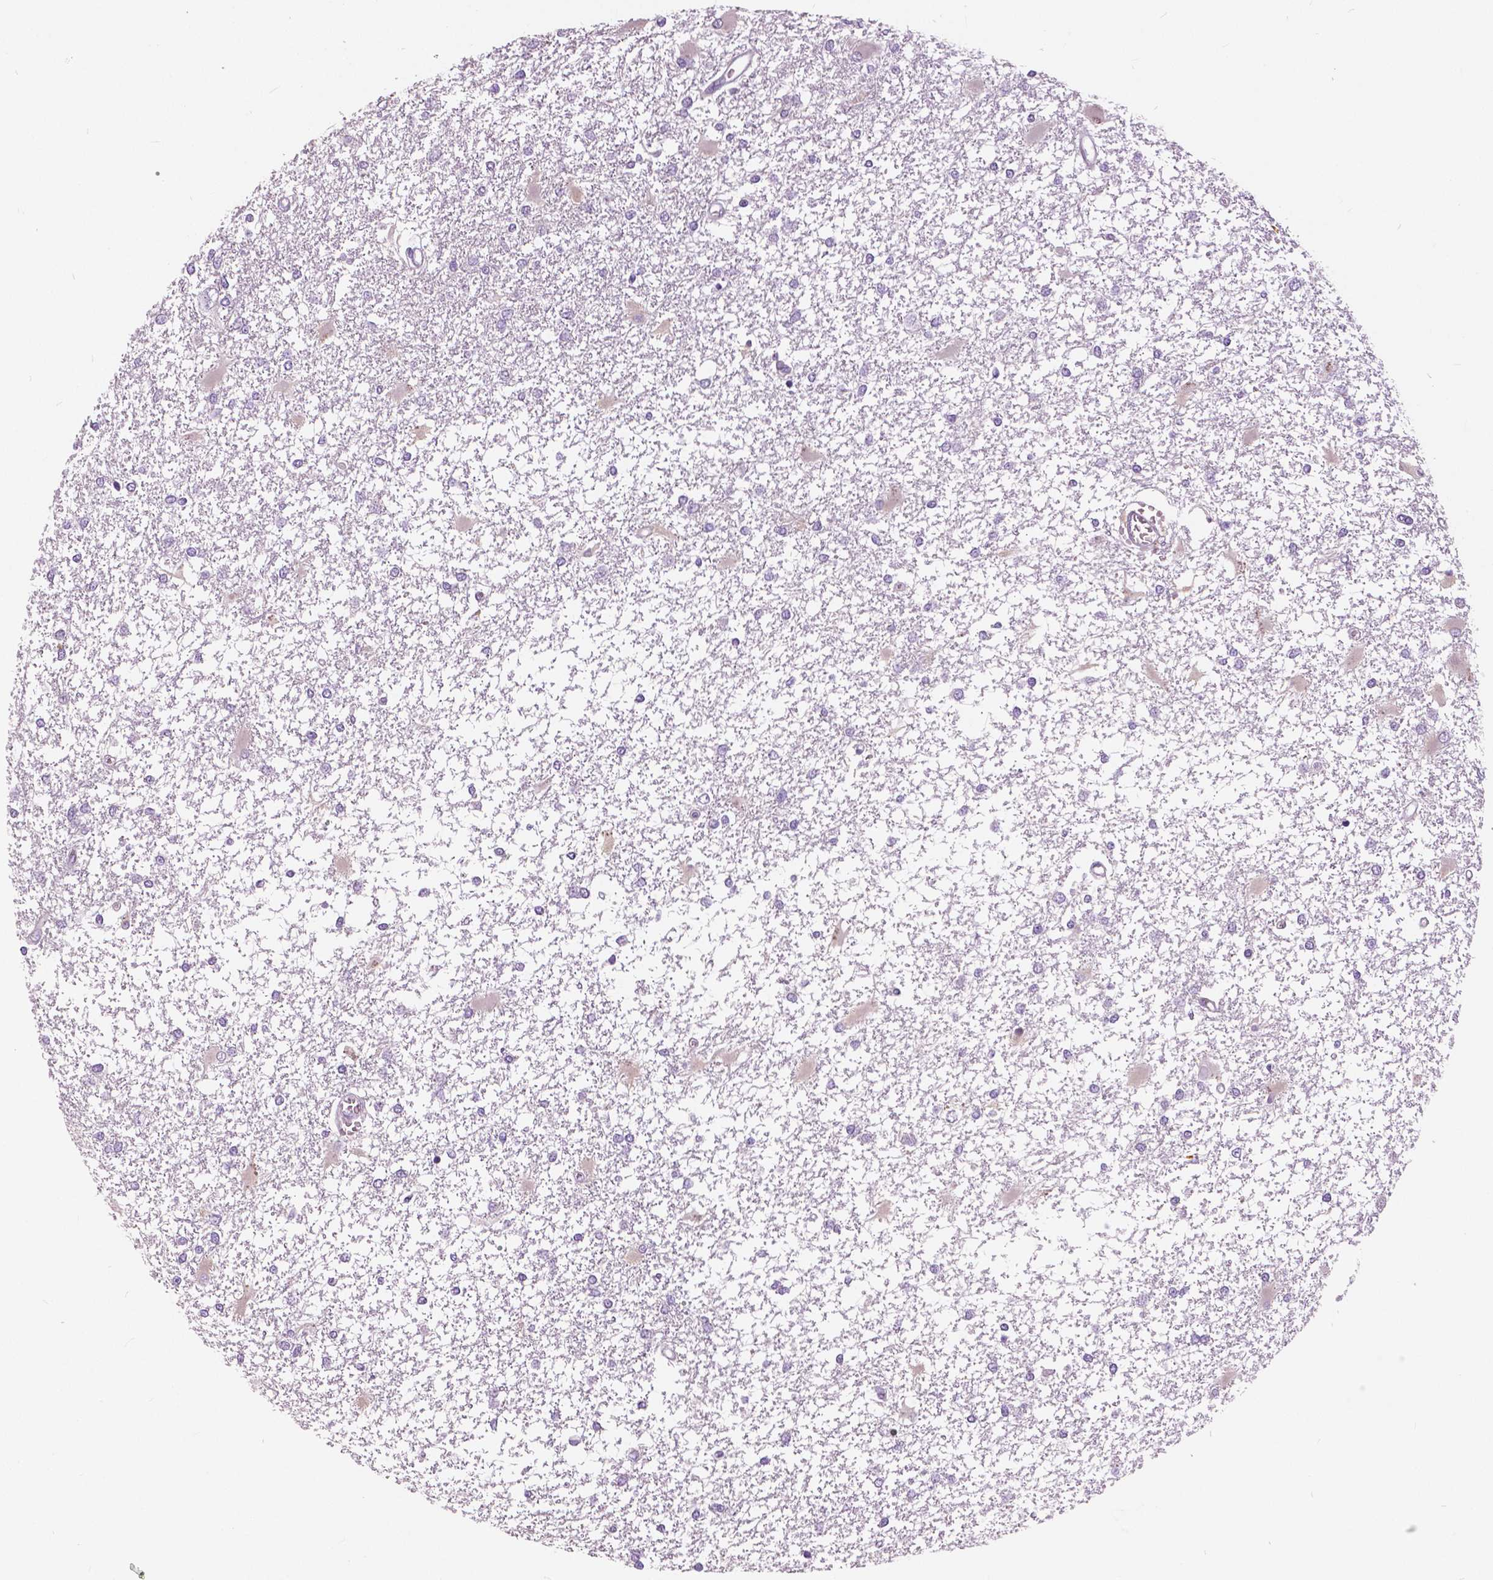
{"staining": {"intensity": "negative", "quantity": "none", "location": "none"}, "tissue": "glioma", "cell_type": "Tumor cells", "image_type": "cancer", "snomed": [{"axis": "morphology", "description": "Glioma, malignant, High grade"}, {"axis": "topography", "description": "Cerebral cortex"}], "caption": "This is a micrograph of immunohistochemistry (IHC) staining of glioma, which shows no staining in tumor cells.", "gene": "SERPINI1", "patient": {"sex": "male", "age": 79}}